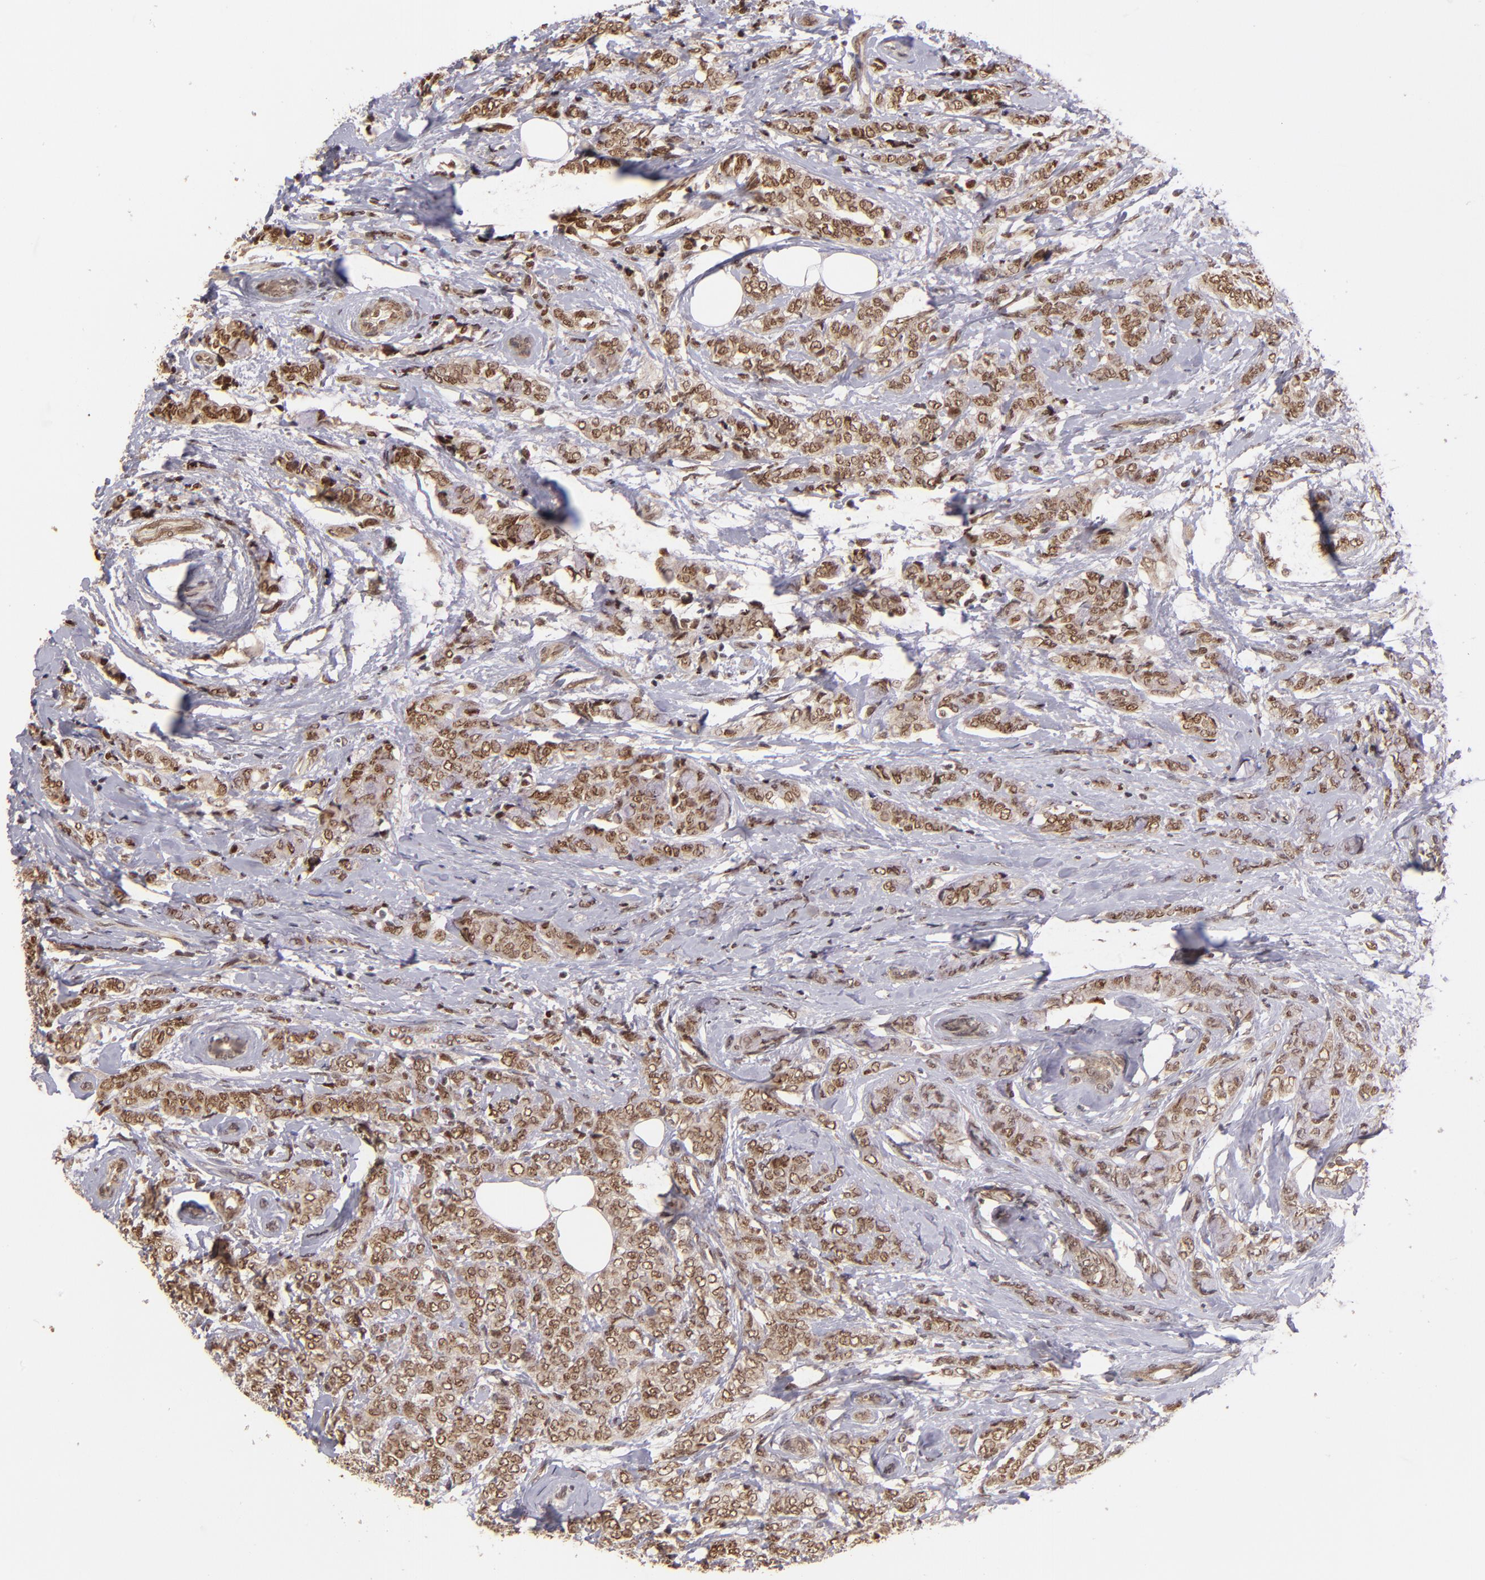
{"staining": {"intensity": "moderate", "quantity": ">75%", "location": "nuclear"}, "tissue": "breast cancer", "cell_type": "Tumor cells", "image_type": "cancer", "snomed": [{"axis": "morphology", "description": "Lobular carcinoma"}, {"axis": "topography", "description": "Breast"}], "caption": "Human lobular carcinoma (breast) stained with a brown dye exhibits moderate nuclear positive positivity in about >75% of tumor cells.", "gene": "ABHD12B", "patient": {"sex": "female", "age": 60}}